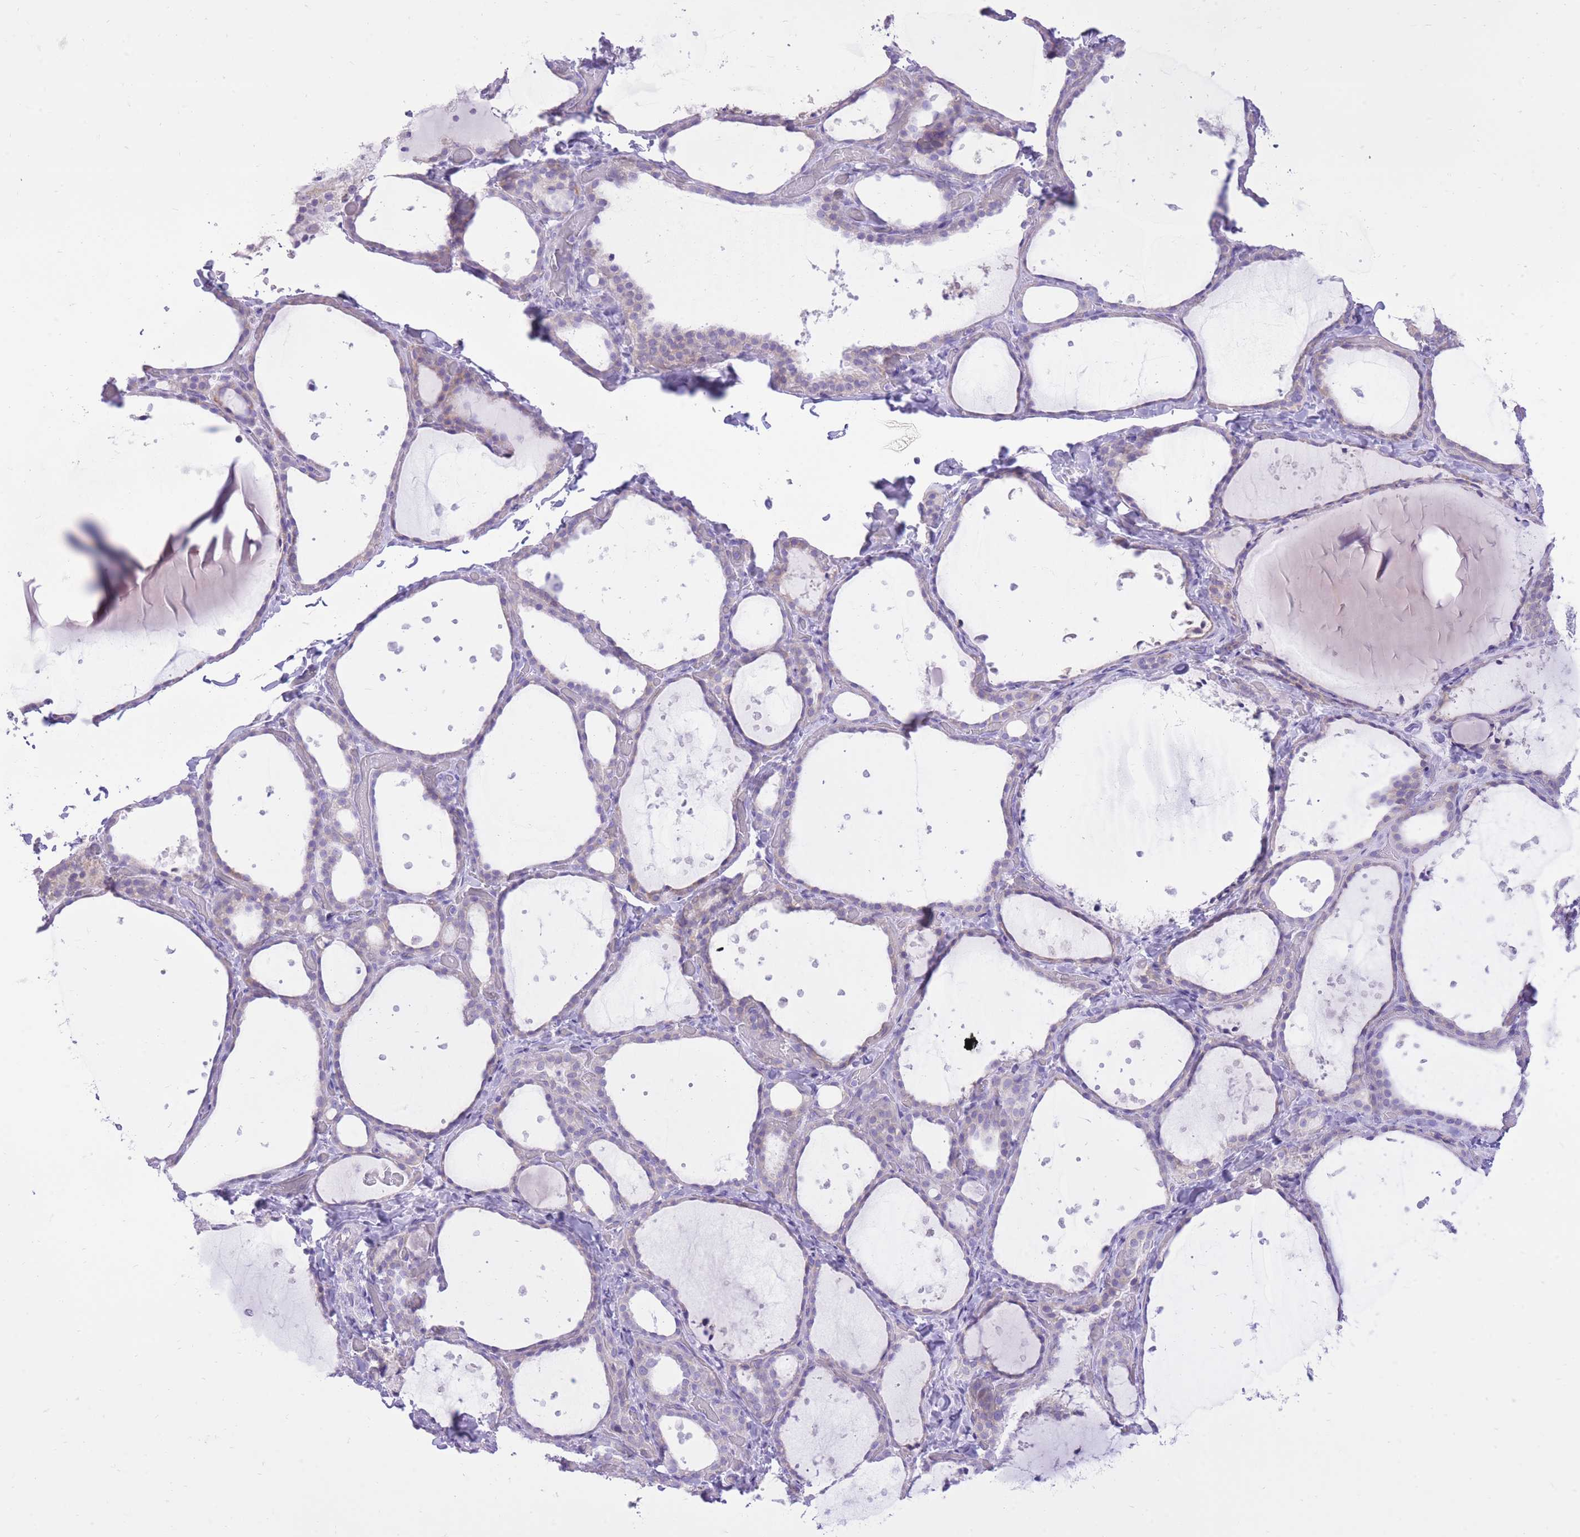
{"staining": {"intensity": "negative", "quantity": "none", "location": "none"}, "tissue": "thyroid gland", "cell_type": "Glandular cells", "image_type": "normal", "snomed": [{"axis": "morphology", "description": "Normal tissue, NOS"}, {"axis": "topography", "description": "Thyroid gland"}], "caption": "Immunohistochemistry photomicrograph of unremarkable thyroid gland: human thyroid gland stained with DAB shows no significant protein positivity in glandular cells. (DAB (3,3'-diaminobenzidine) immunohistochemistry (IHC) with hematoxylin counter stain).", "gene": "SLC4A4", "patient": {"sex": "female", "age": 44}}